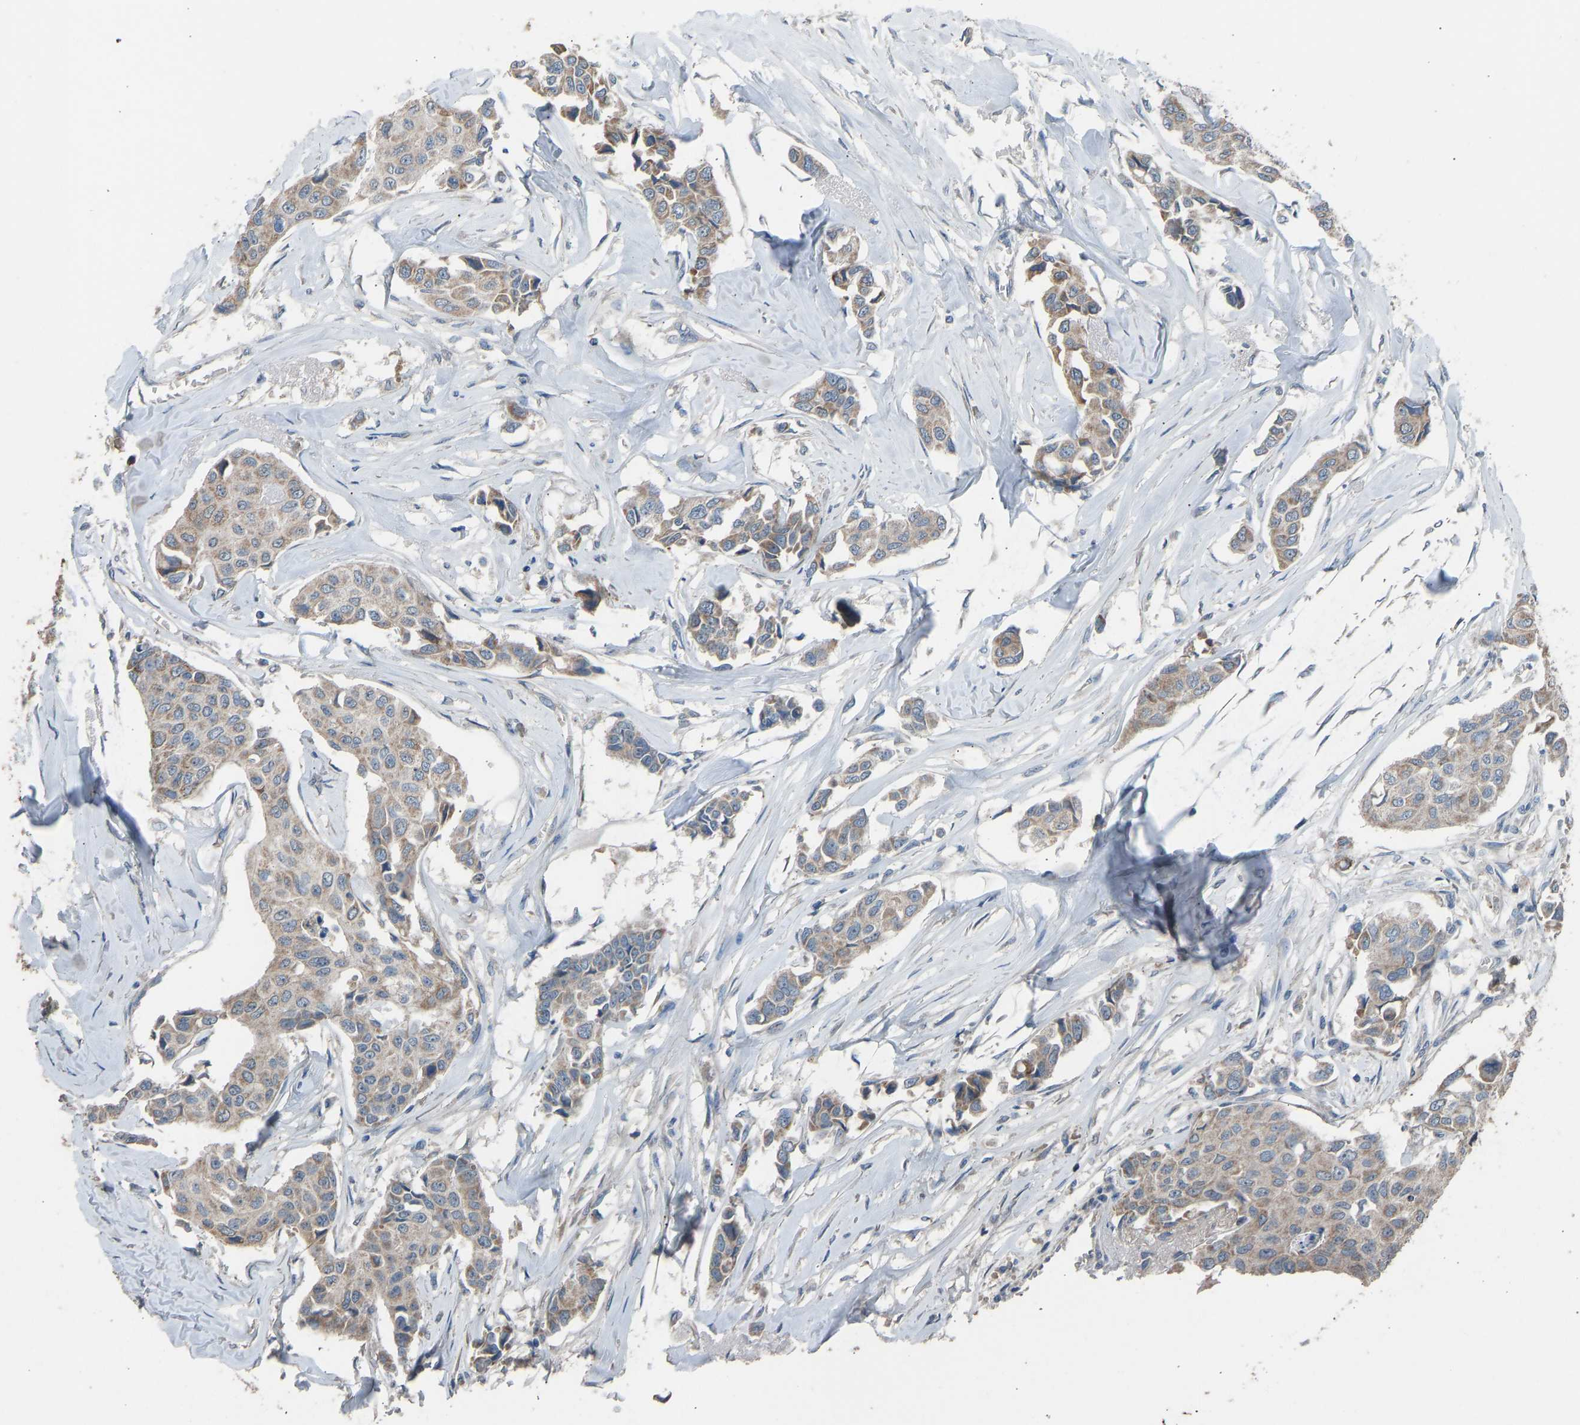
{"staining": {"intensity": "weak", "quantity": ">75%", "location": "cytoplasmic/membranous"}, "tissue": "breast cancer", "cell_type": "Tumor cells", "image_type": "cancer", "snomed": [{"axis": "morphology", "description": "Duct carcinoma"}, {"axis": "topography", "description": "Breast"}], "caption": "This histopathology image demonstrates infiltrating ductal carcinoma (breast) stained with immunohistochemistry (IHC) to label a protein in brown. The cytoplasmic/membranous of tumor cells show weak positivity for the protein. Nuclei are counter-stained blue.", "gene": "TGFBR3", "patient": {"sex": "female", "age": 80}}